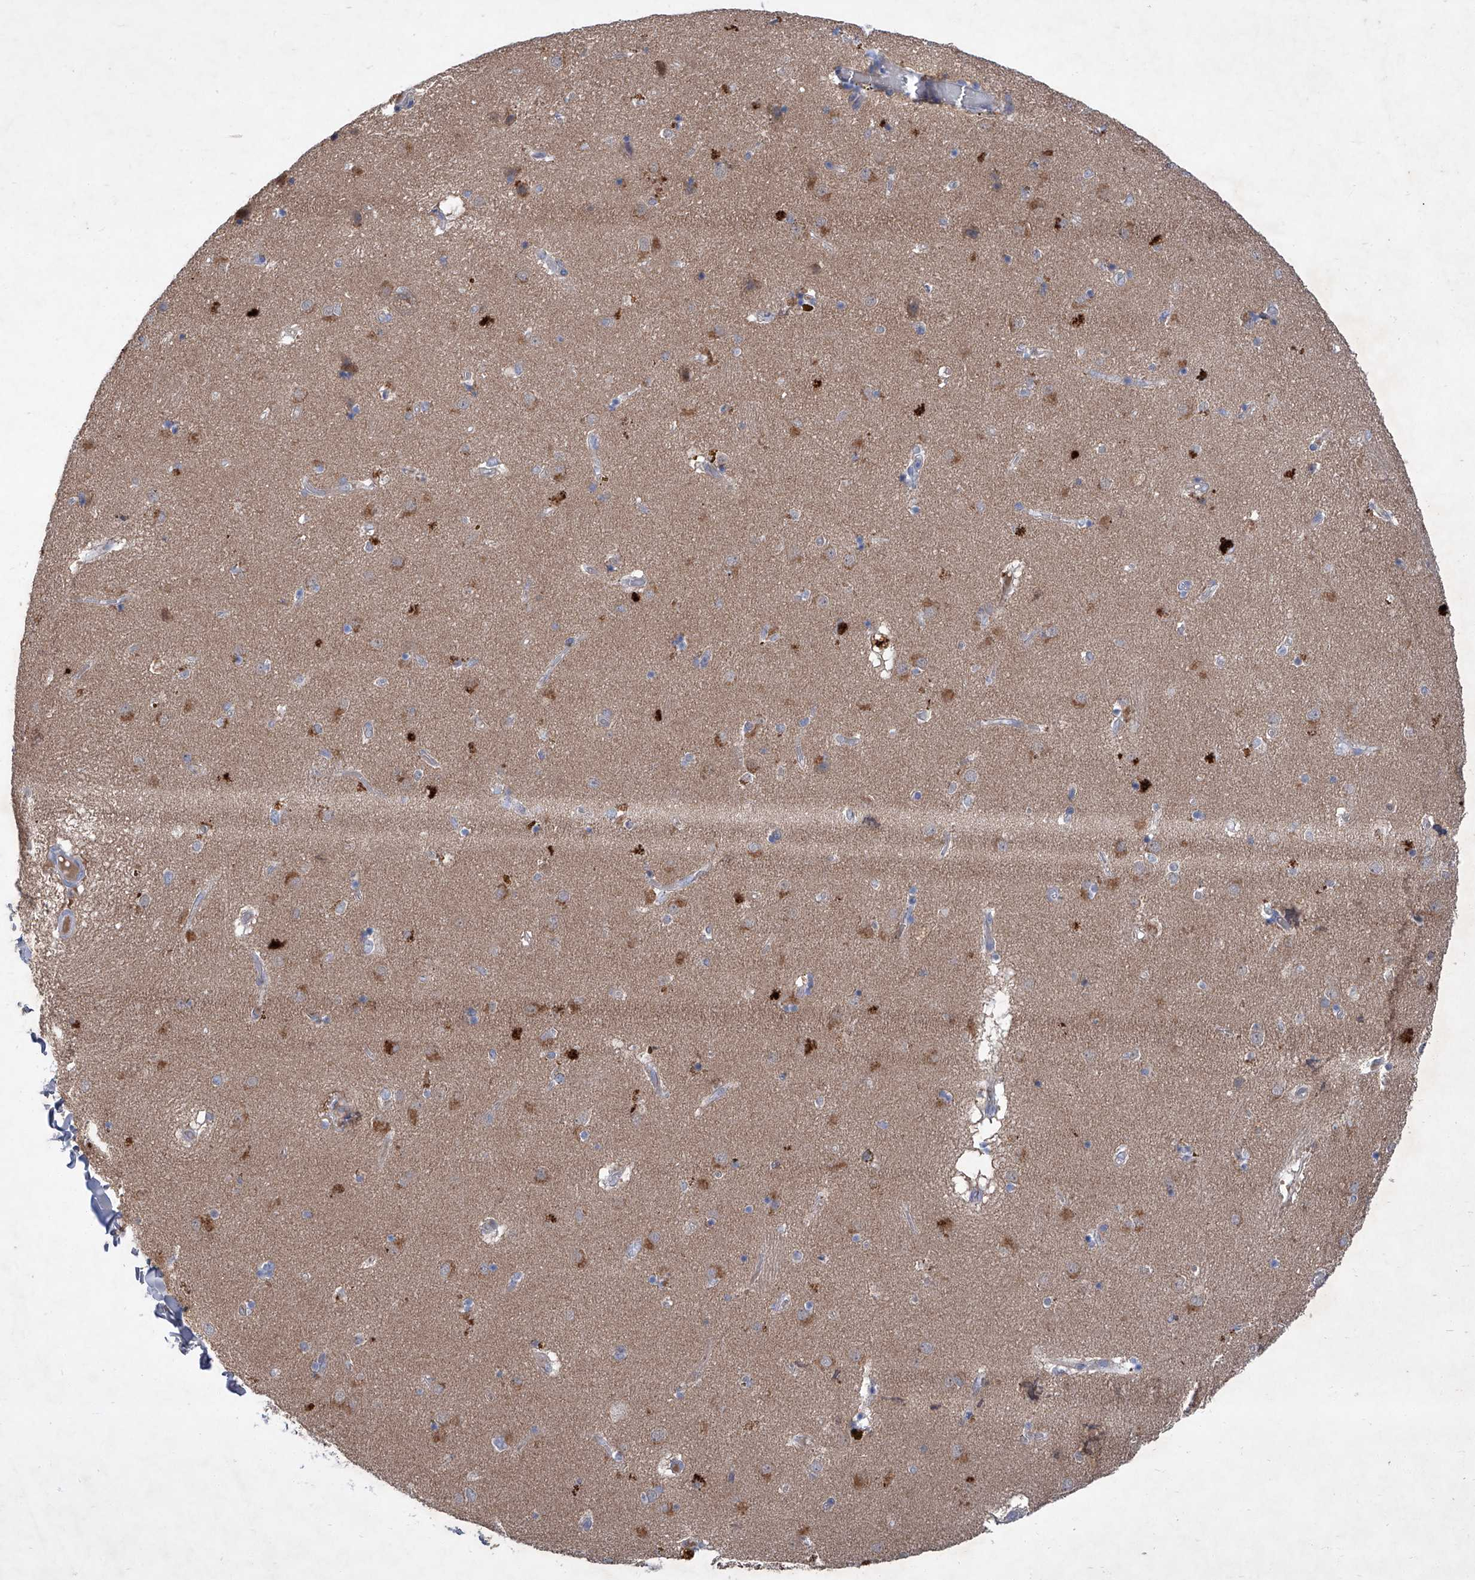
{"staining": {"intensity": "negative", "quantity": "none", "location": "none"}, "tissue": "caudate", "cell_type": "Glial cells", "image_type": "normal", "snomed": [{"axis": "morphology", "description": "Normal tissue, NOS"}, {"axis": "topography", "description": "Lateral ventricle wall"}], "caption": "This is a micrograph of IHC staining of normal caudate, which shows no positivity in glial cells. (DAB immunohistochemistry (IHC), high magnification).", "gene": "SBK2", "patient": {"sex": "male", "age": 70}}